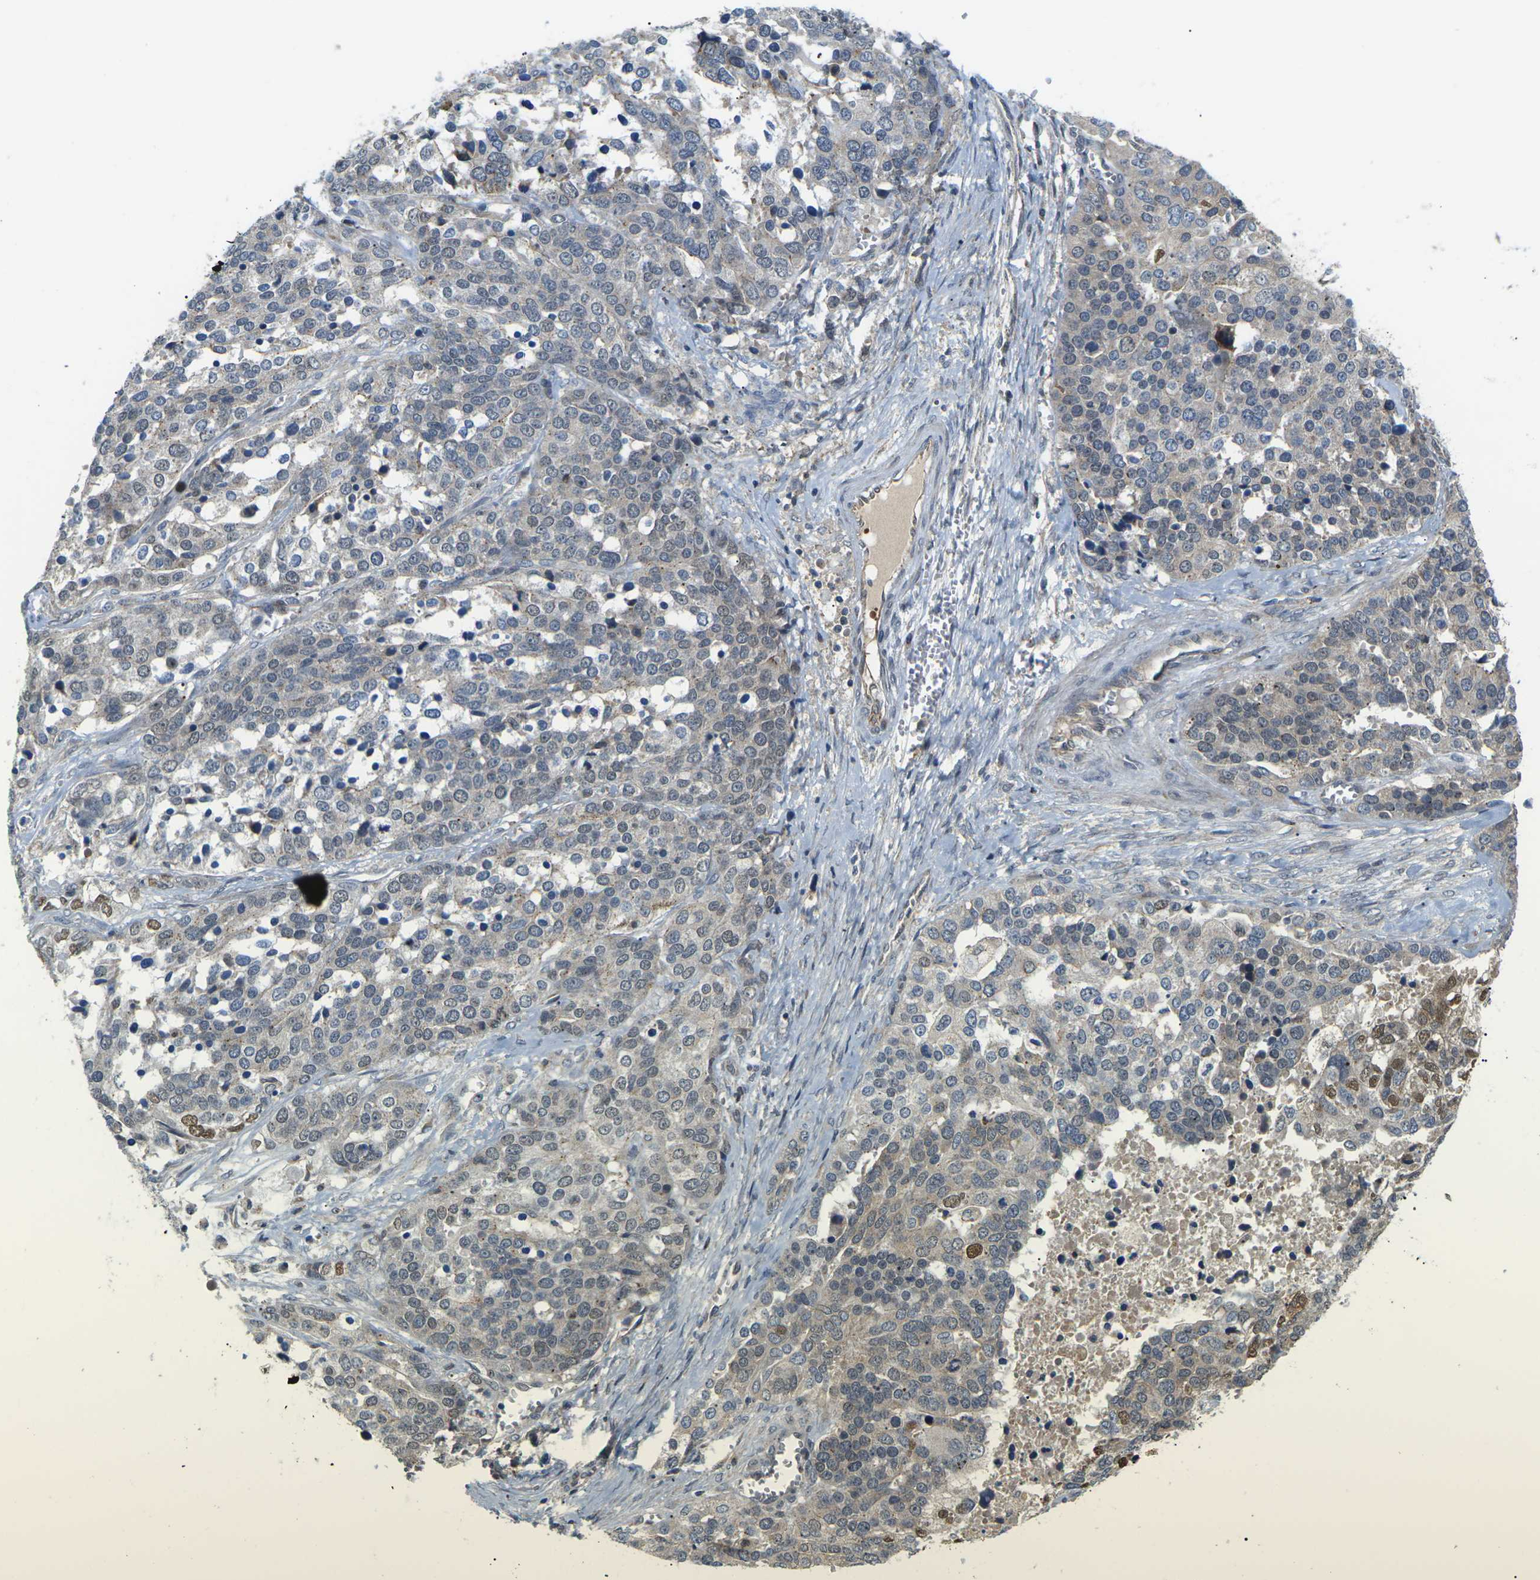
{"staining": {"intensity": "moderate", "quantity": "<25%", "location": "cytoplasmic/membranous,nuclear"}, "tissue": "ovarian cancer", "cell_type": "Tumor cells", "image_type": "cancer", "snomed": [{"axis": "morphology", "description": "Cystadenocarcinoma, serous, NOS"}, {"axis": "topography", "description": "Ovary"}], "caption": "Ovarian cancer (serous cystadenocarcinoma) stained with DAB immunohistochemistry displays low levels of moderate cytoplasmic/membranous and nuclear positivity in approximately <25% of tumor cells.", "gene": "ERBB4", "patient": {"sex": "female", "age": 44}}